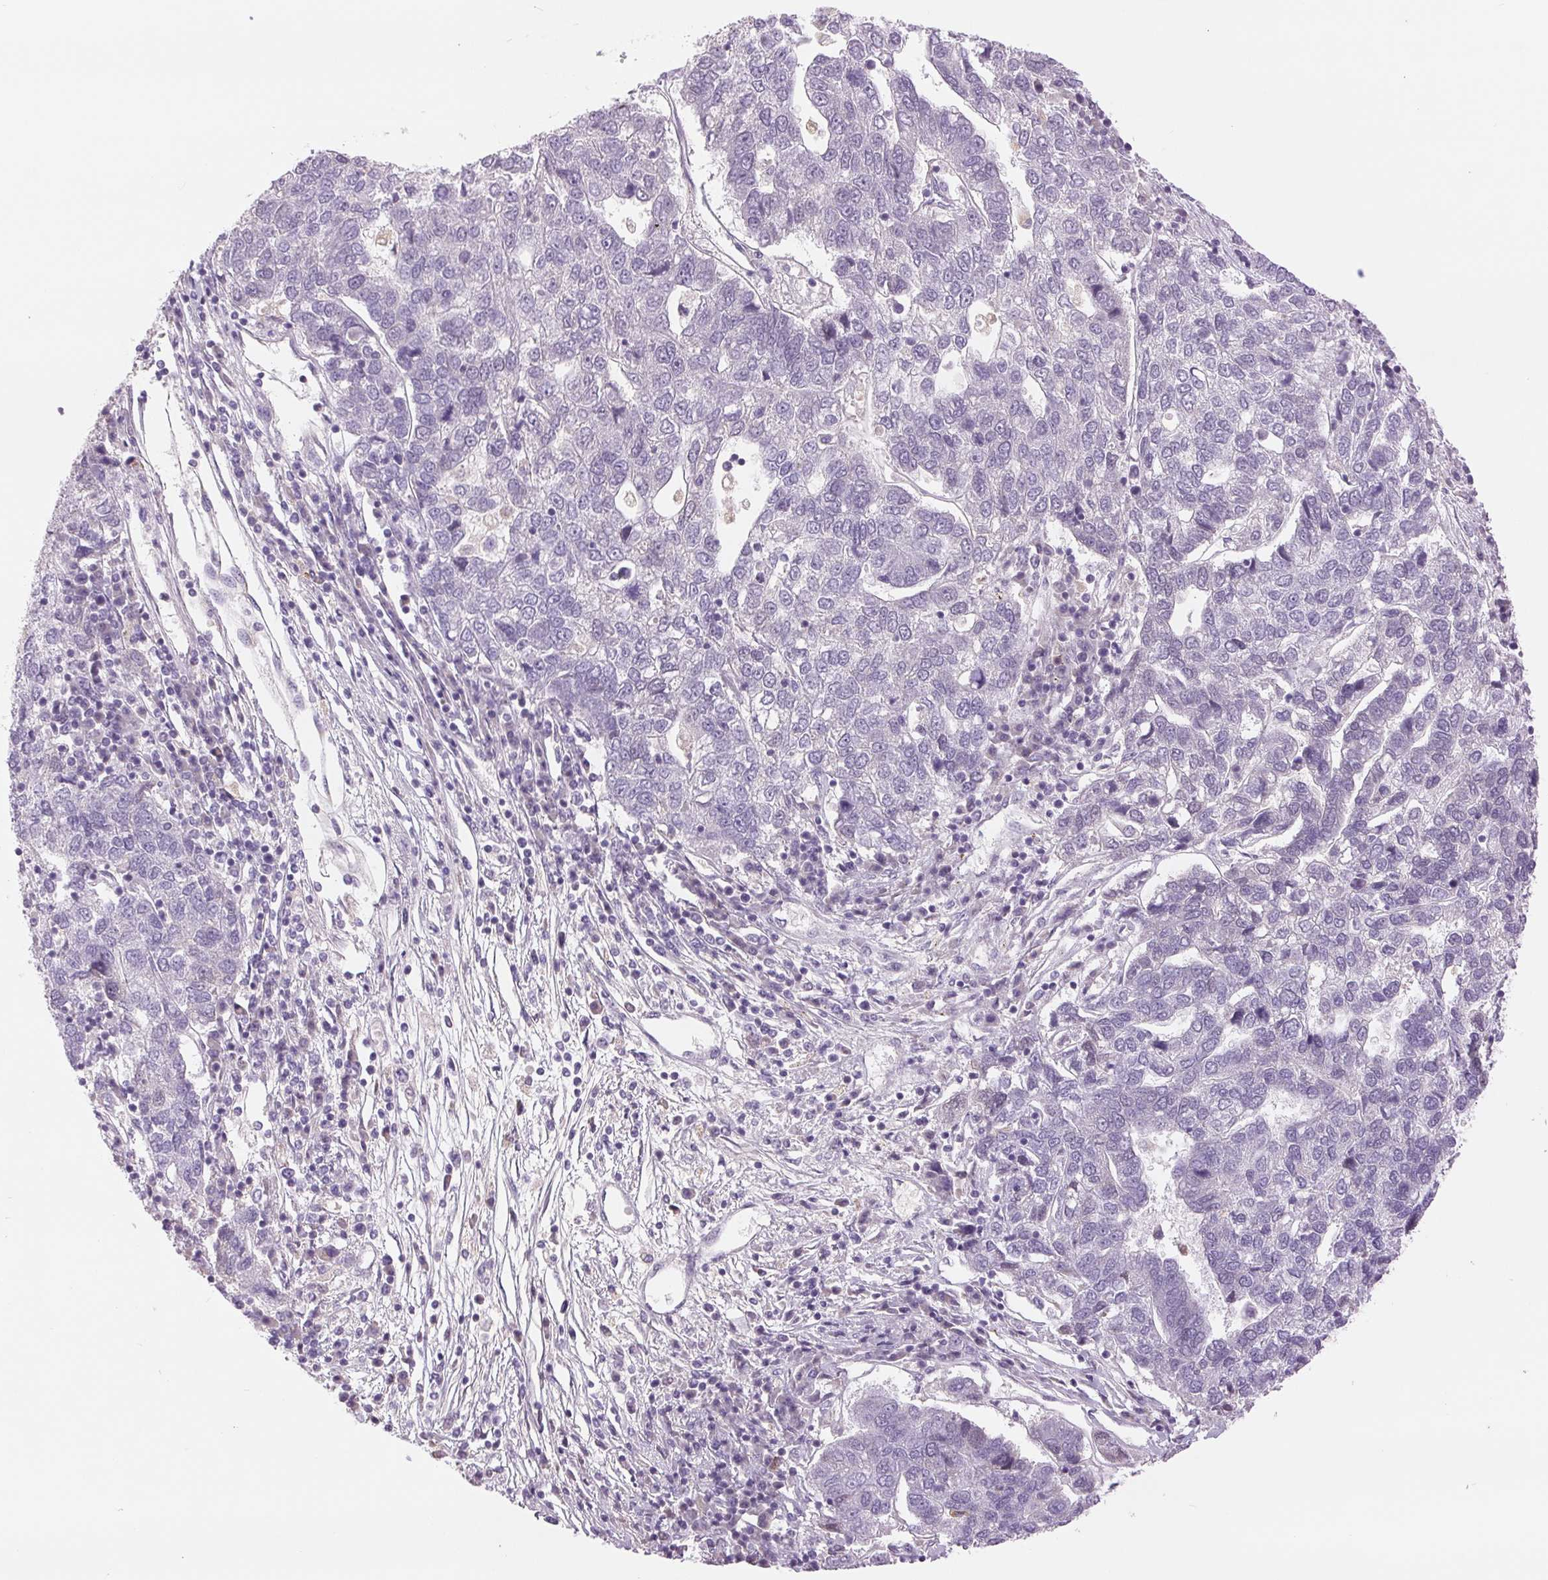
{"staining": {"intensity": "negative", "quantity": "none", "location": "none"}, "tissue": "pancreatic cancer", "cell_type": "Tumor cells", "image_type": "cancer", "snomed": [{"axis": "morphology", "description": "Adenocarcinoma, NOS"}, {"axis": "topography", "description": "Pancreas"}], "caption": "DAB (3,3'-diaminobenzidine) immunohistochemical staining of pancreatic cancer (adenocarcinoma) shows no significant staining in tumor cells.", "gene": "FXYD4", "patient": {"sex": "female", "age": 61}}